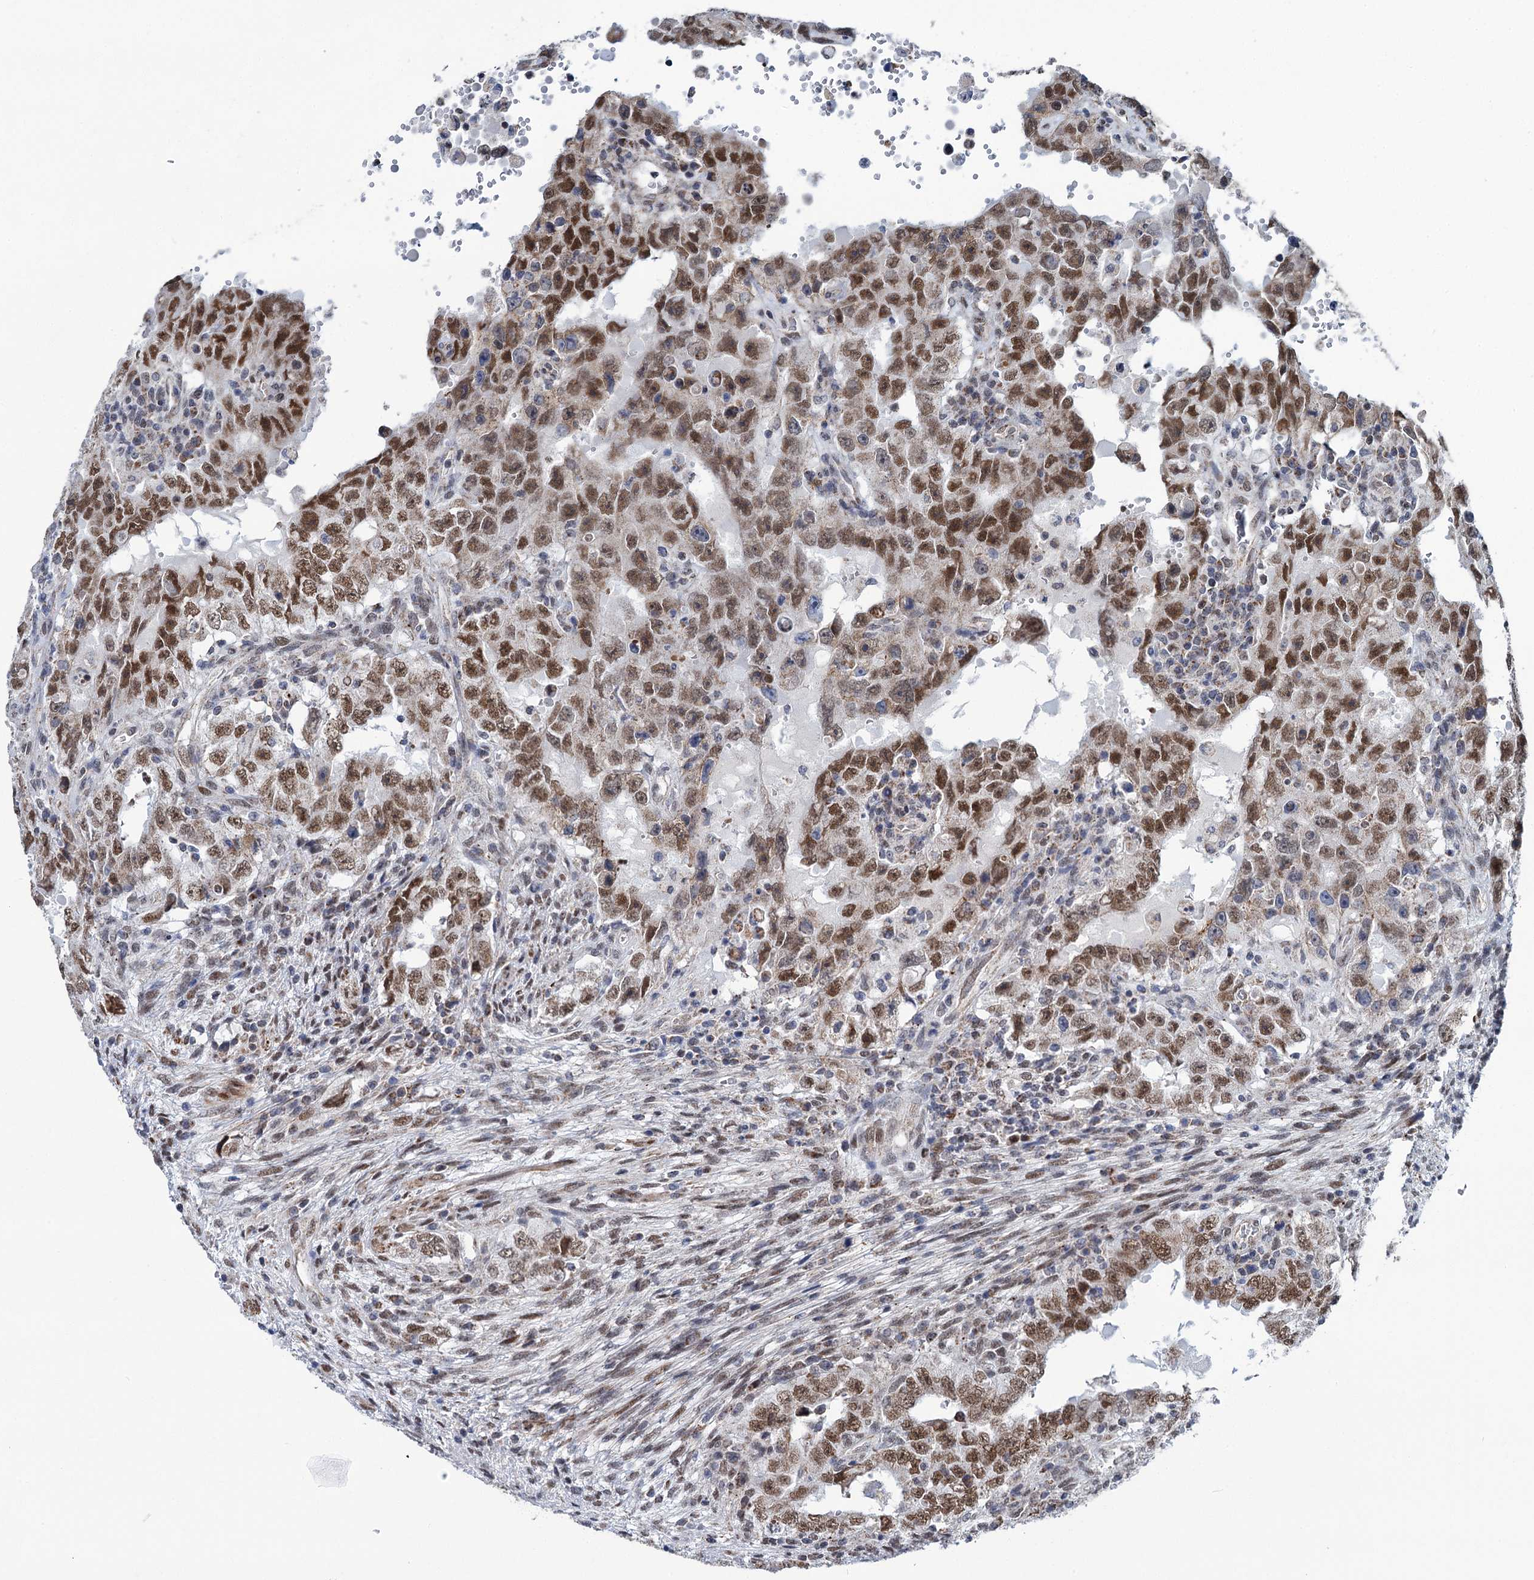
{"staining": {"intensity": "moderate", "quantity": ">75%", "location": "nuclear"}, "tissue": "testis cancer", "cell_type": "Tumor cells", "image_type": "cancer", "snomed": [{"axis": "morphology", "description": "Carcinoma, Embryonal, NOS"}, {"axis": "topography", "description": "Testis"}], "caption": "Moderate nuclear protein expression is seen in about >75% of tumor cells in testis cancer (embryonal carcinoma).", "gene": "MORN3", "patient": {"sex": "male", "age": 26}}